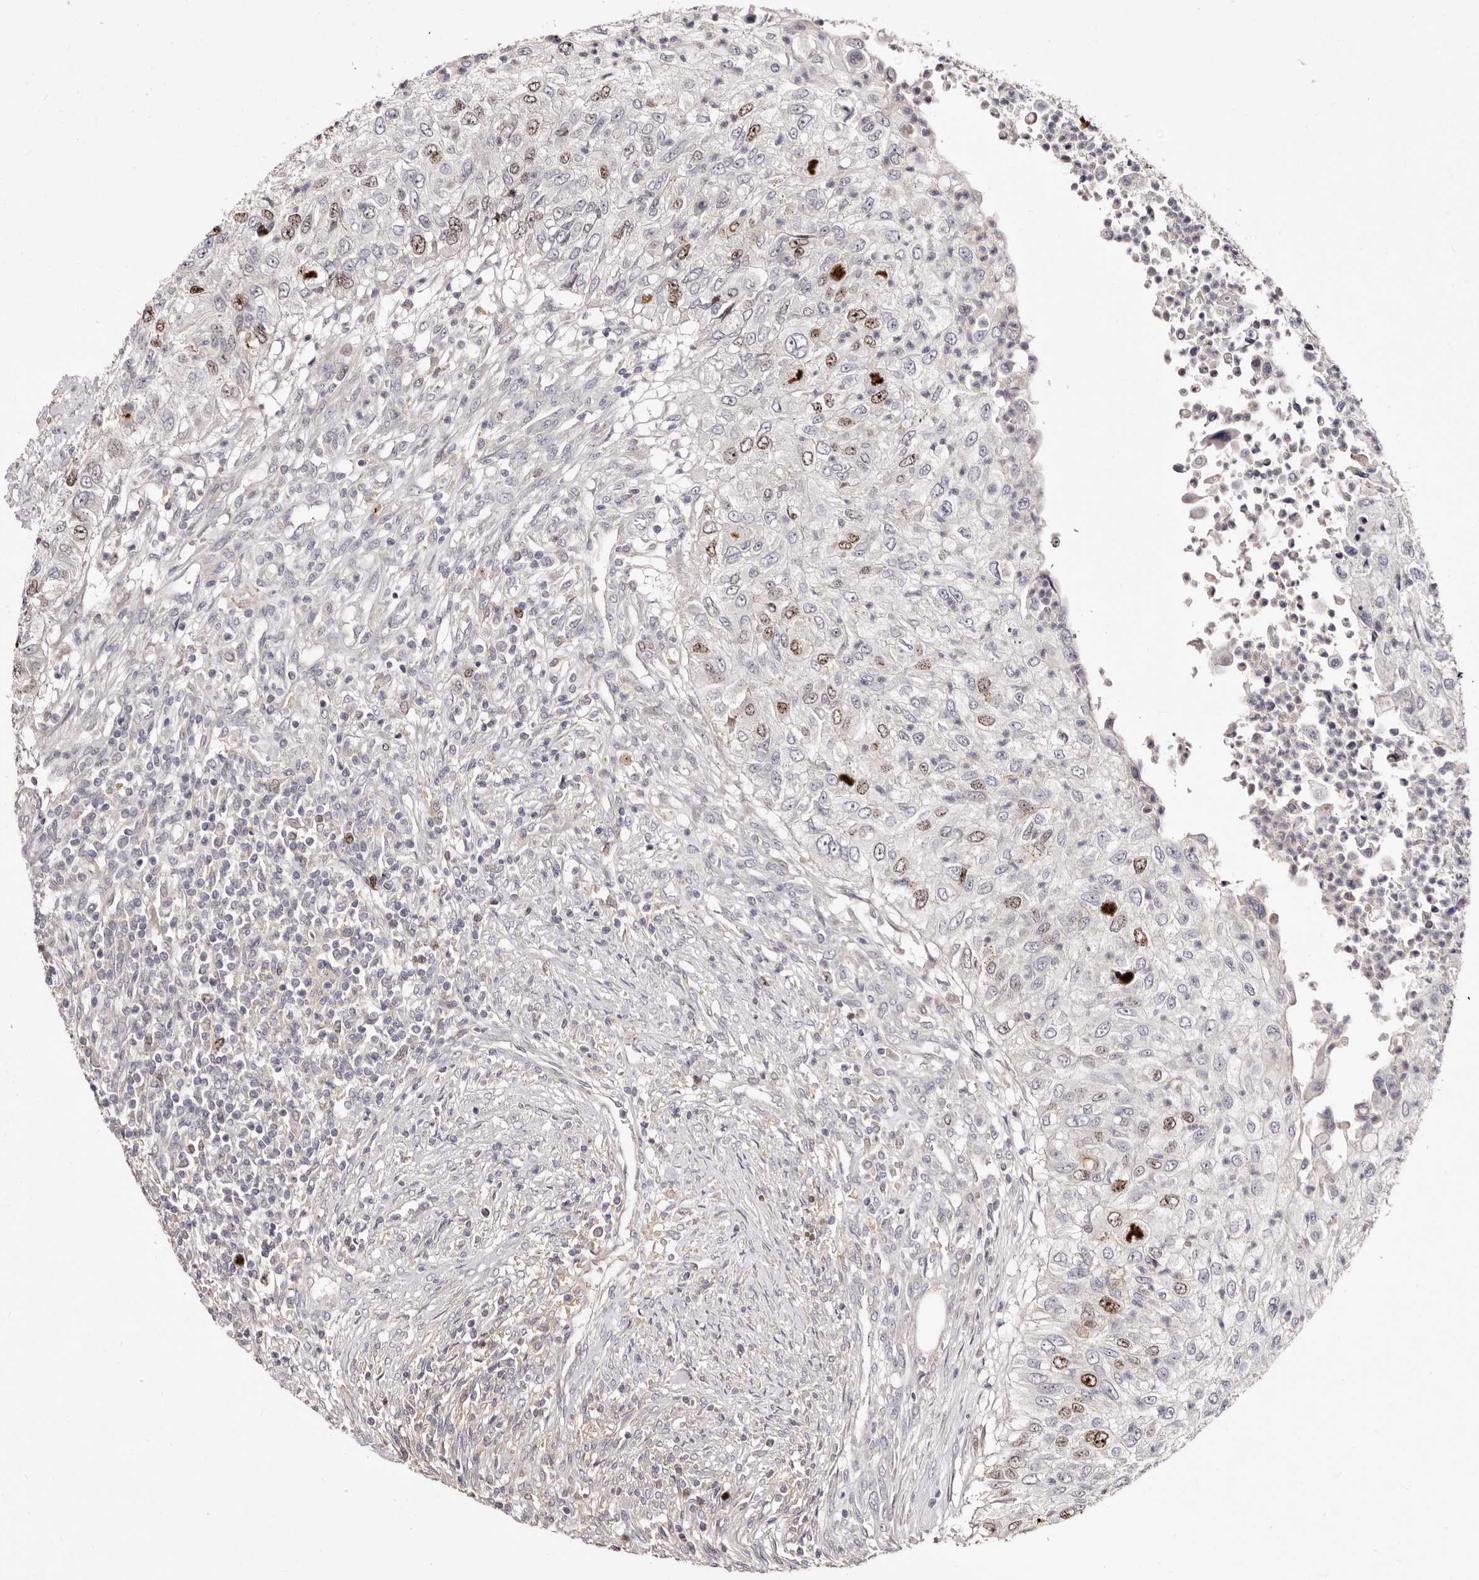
{"staining": {"intensity": "moderate", "quantity": "25%-75%", "location": "nuclear"}, "tissue": "urothelial cancer", "cell_type": "Tumor cells", "image_type": "cancer", "snomed": [{"axis": "morphology", "description": "Urothelial carcinoma, High grade"}, {"axis": "topography", "description": "Urinary bladder"}], "caption": "A brown stain highlights moderate nuclear positivity of a protein in urothelial carcinoma (high-grade) tumor cells.", "gene": "CDCA8", "patient": {"sex": "female", "age": 60}}